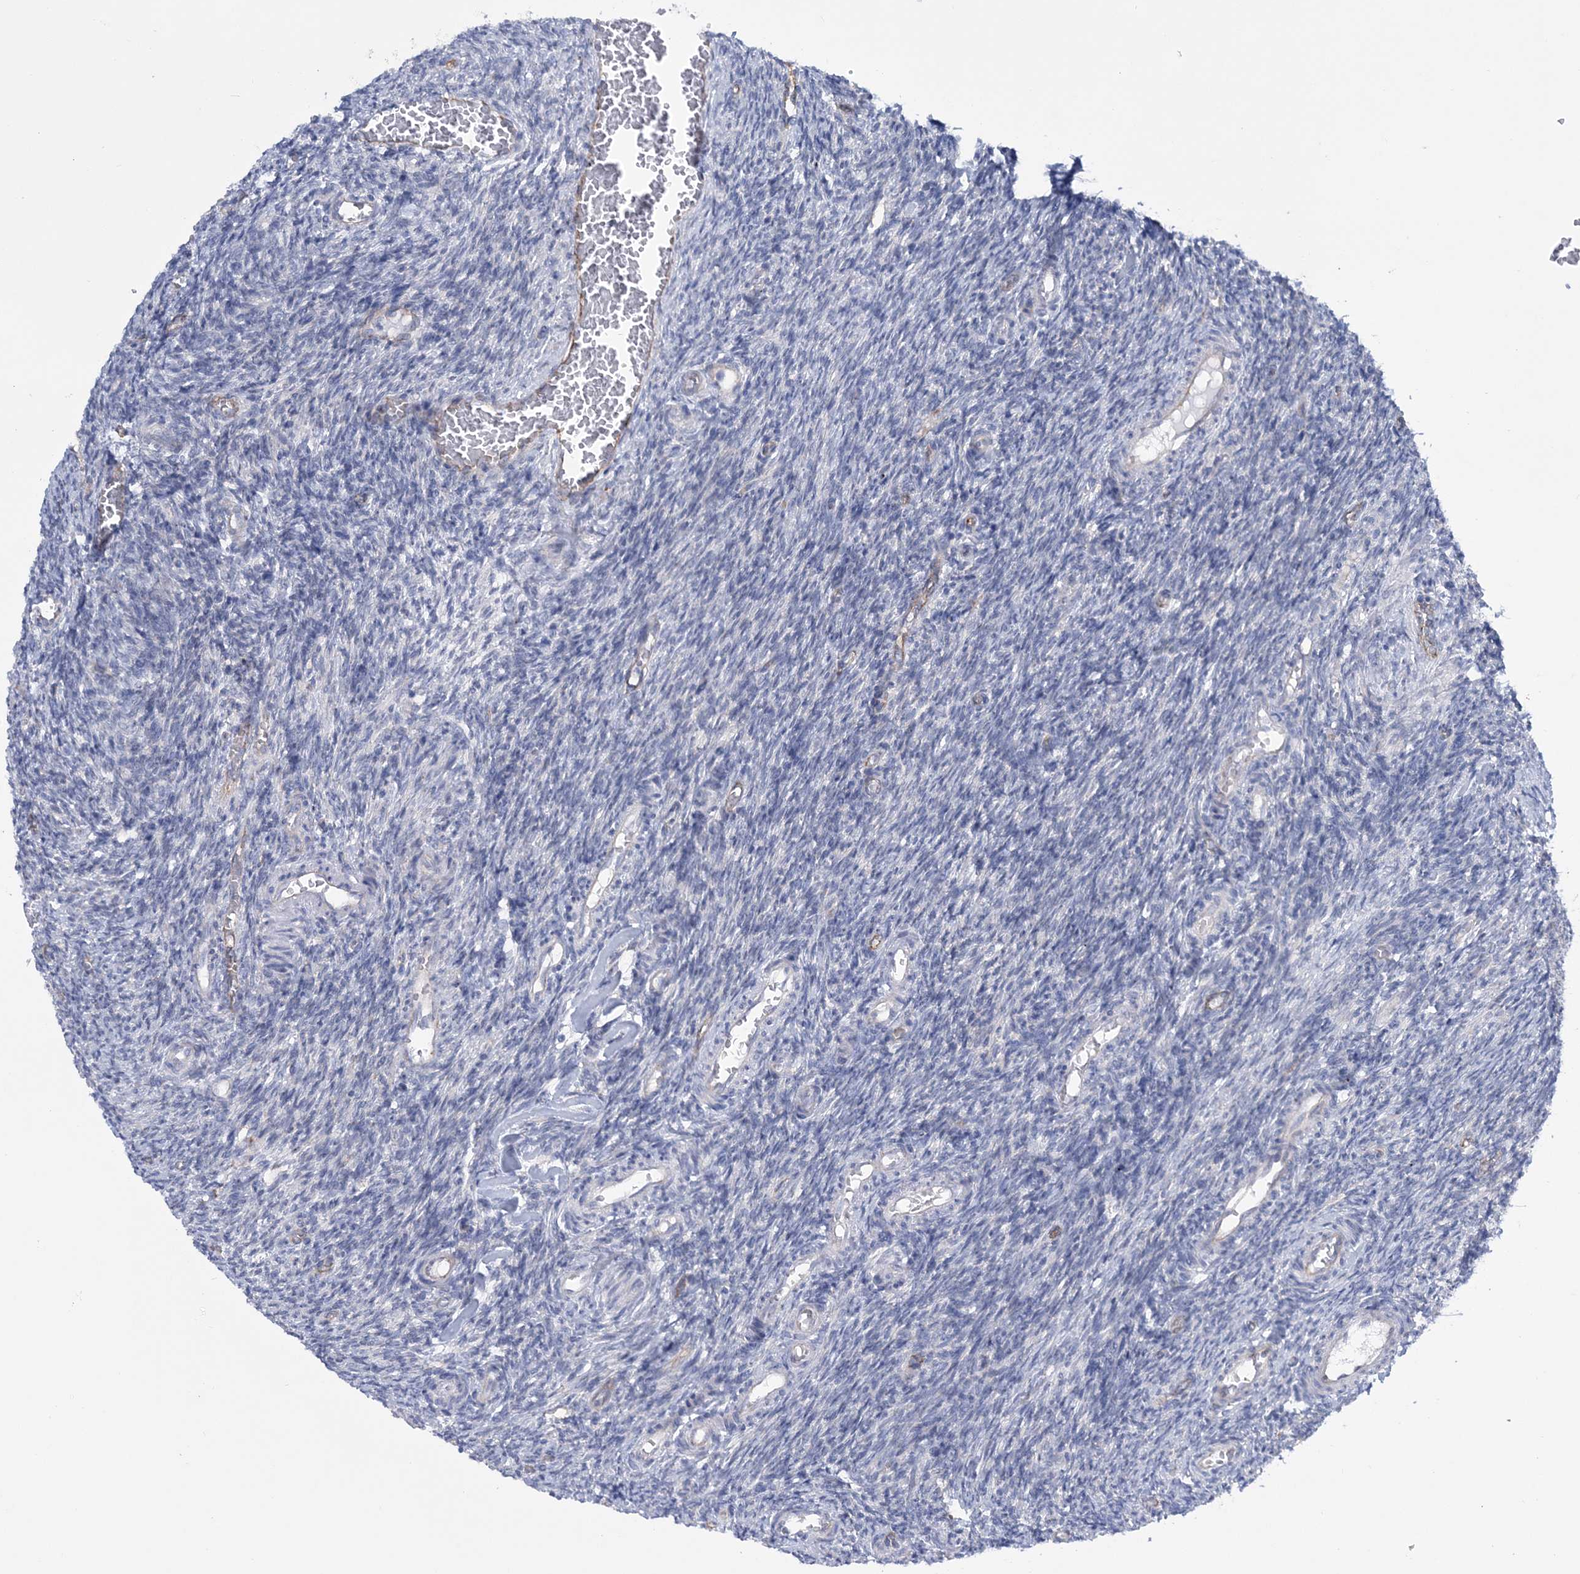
{"staining": {"intensity": "negative", "quantity": "none", "location": "none"}, "tissue": "ovary", "cell_type": "Ovarian stroma cells", "image_type": "normal", "snomed": [{"axis": "morphology", "description": "Normal tissue, NOS"}, {"axis": "topography", "description": "Ovary"}], "caption": "Immunohistochemical staining of normal human ovary demonstrates no significant positivity in ovarian stroma cells.", "gene": "RAB11FIP5", "patient": {"sex": "female", "age": 27}}